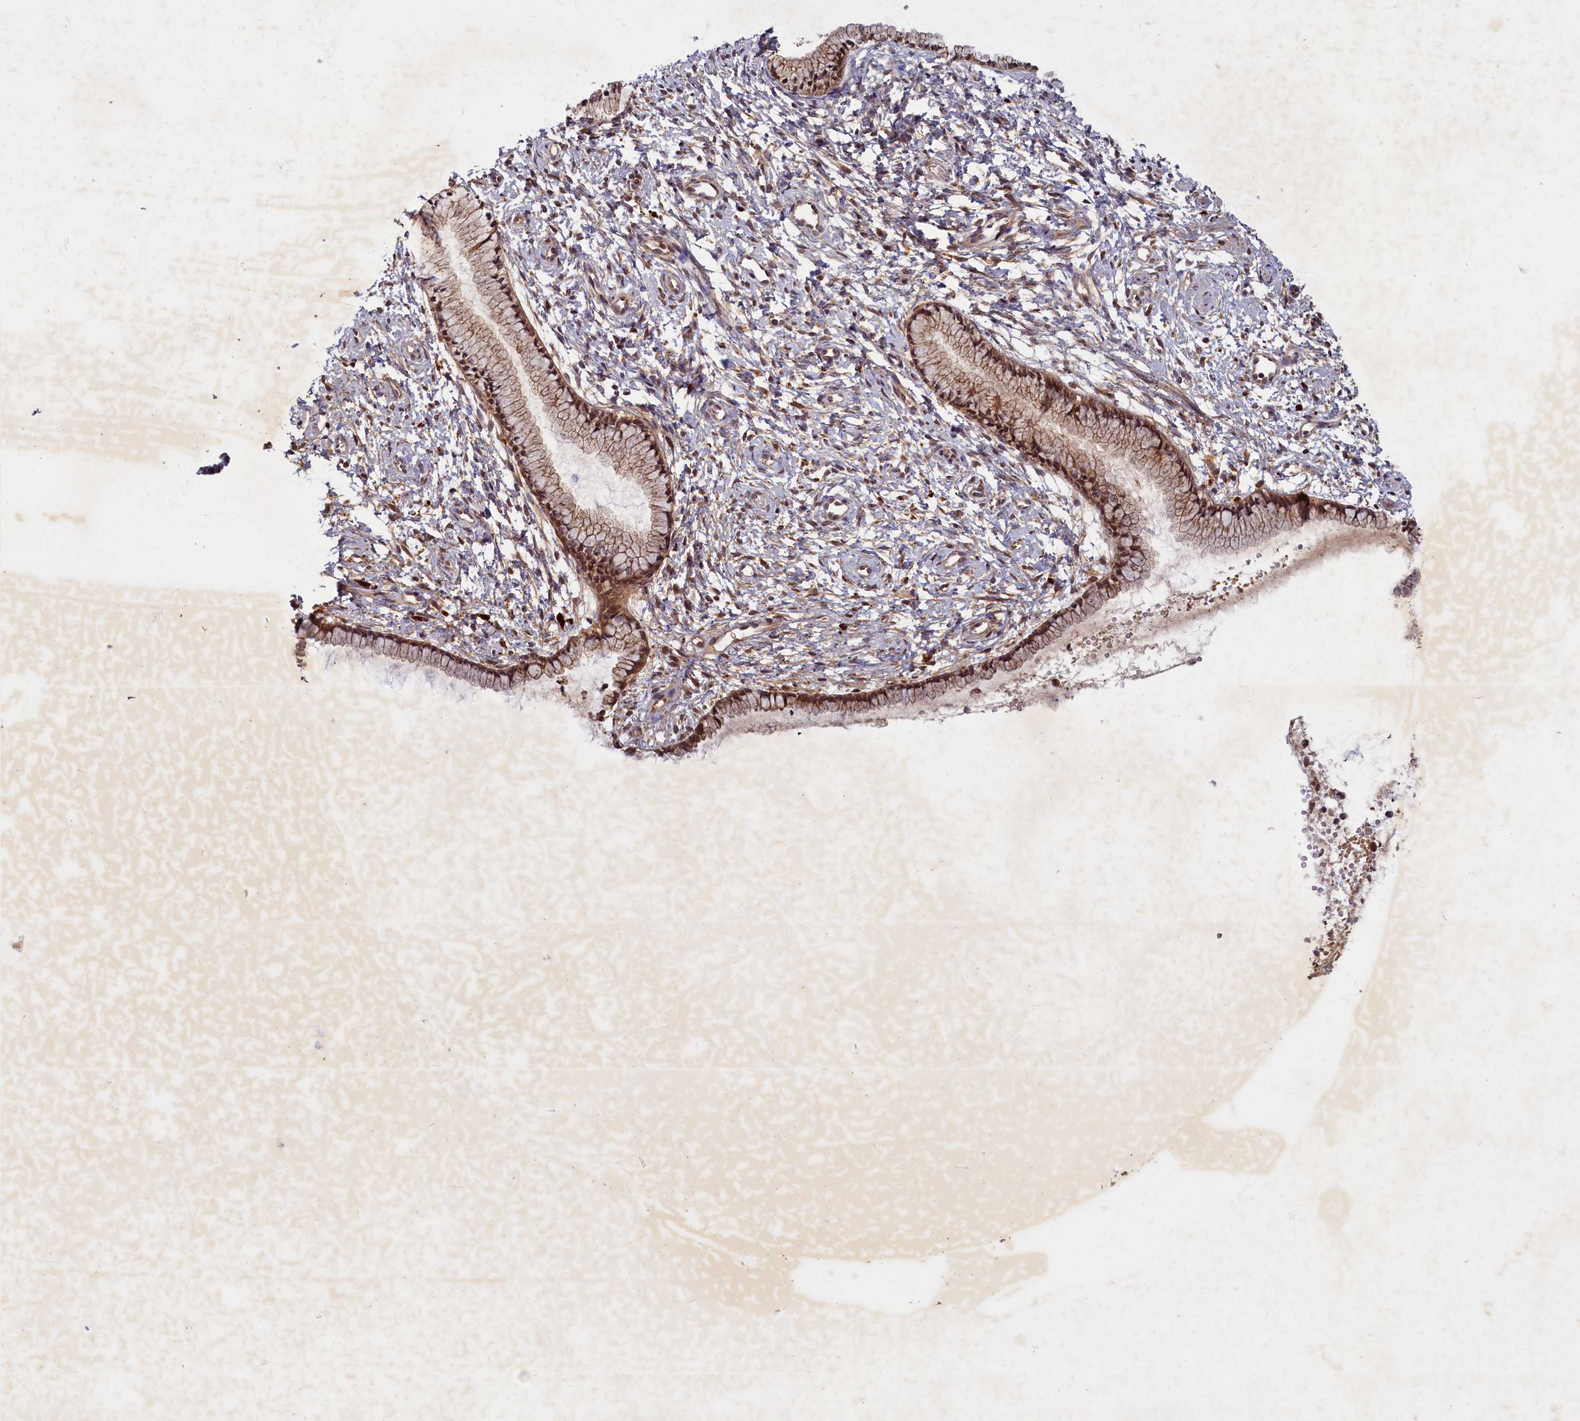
{"staining": {"intensity": "moderate", "quantity": ">75%", "location": "cytoplasmic/membranous,nuclear"}, "tissue": "cervix", "cell_type": "Glandular cells", "image_type": "normal", "snomed": [{"axis": "morphology", "description": "Normal tissue, NOS"}, {"axis": "topography", "description": "Cervix"}], "caption": "Immunohistochemistry micrograph of normal cervix: human cervix stained using immunohistochemistry (IHC) reveals medium levels of moderate protein expression localized specifically in the cytoplasmic/membranous,nuclear of glandular cells, appearing as a cytoplasmic/membranous,nuclear brown color.", "gene": "BICD1", "patient": {"sex": "female", "age": 57}}